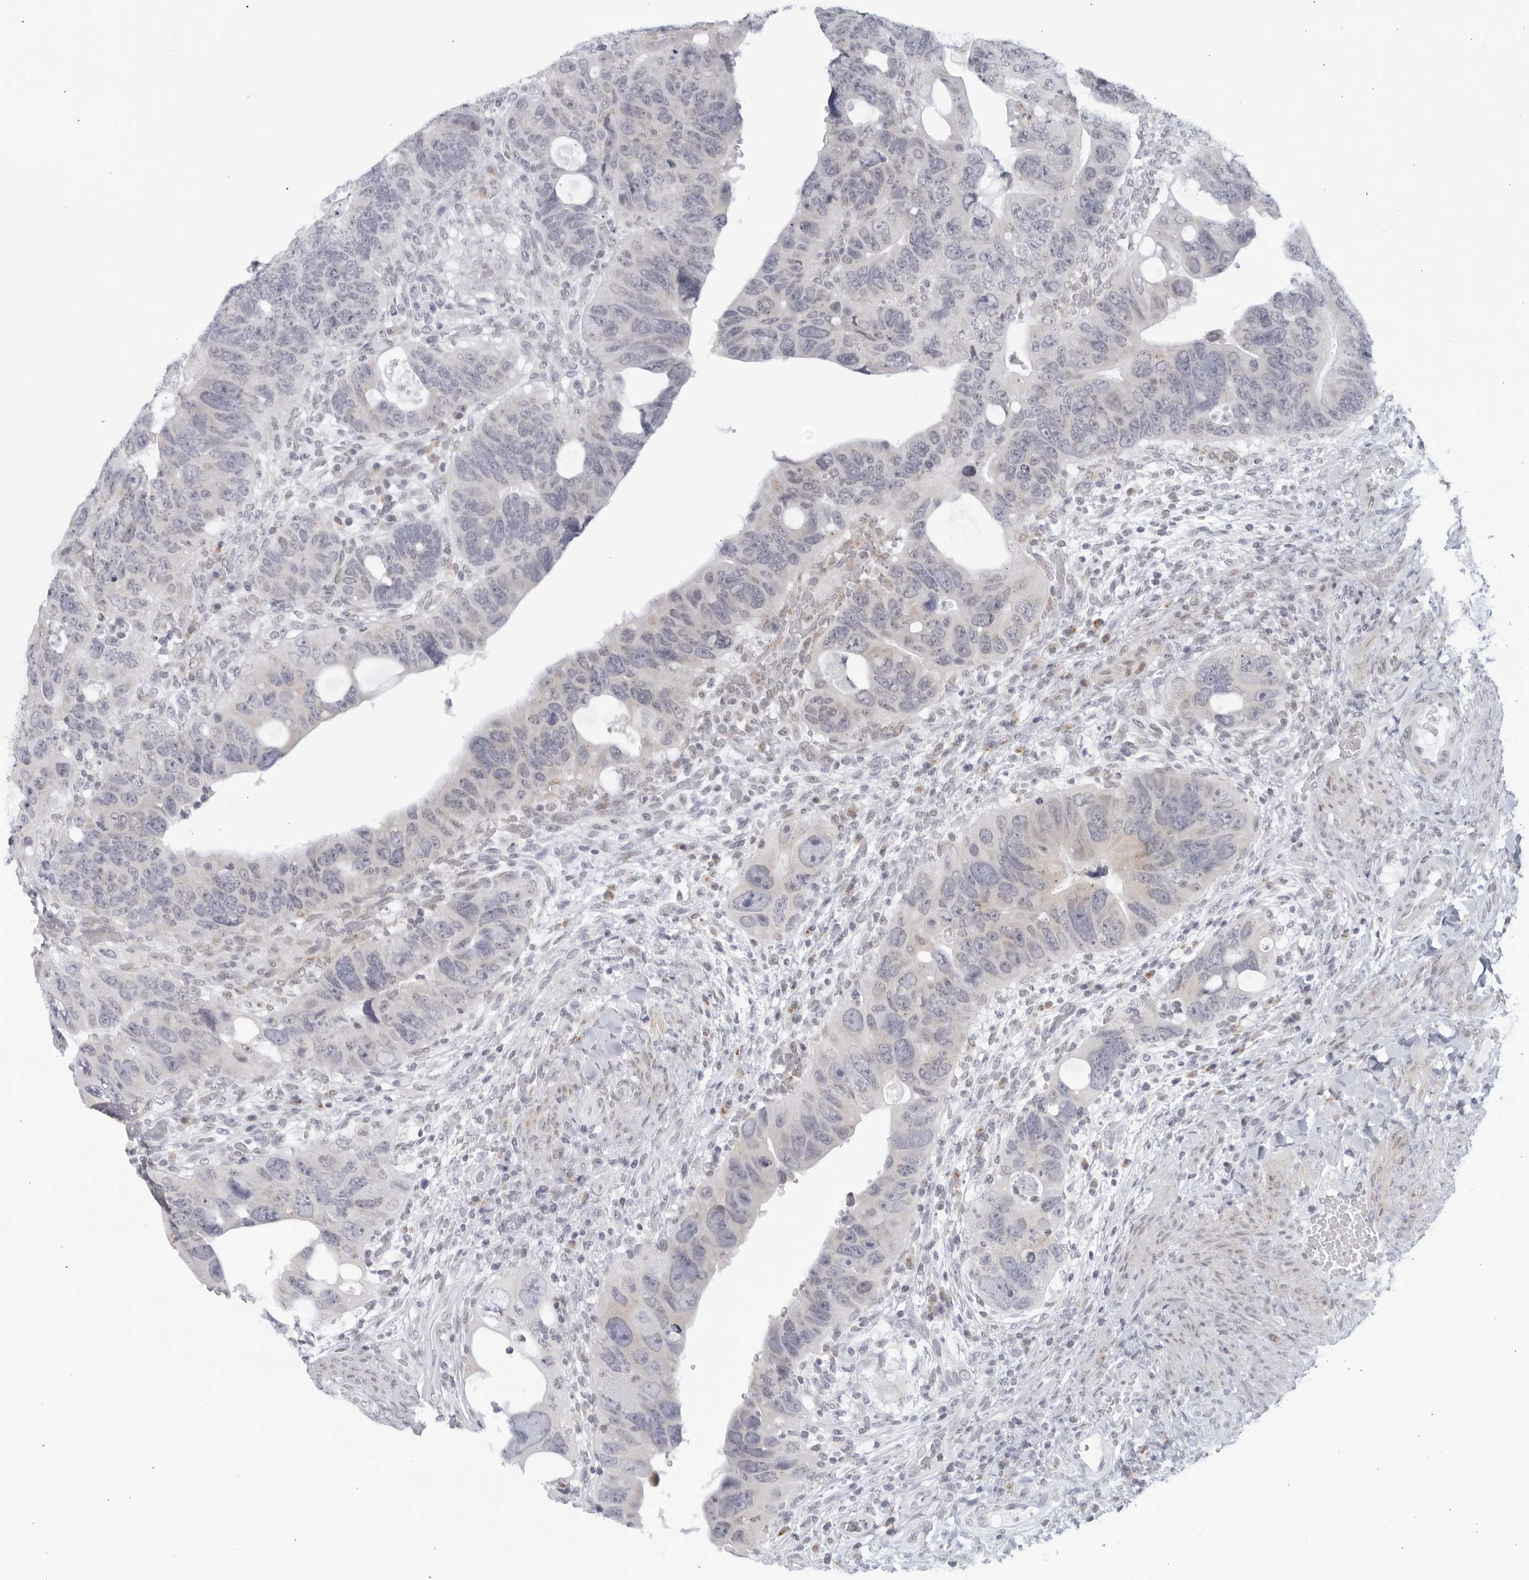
{"staining": {"intensity": "negative", "quantity": "none", "location": "none"}, "tissue": "colorectal cancer", "cell_type": "Tumor cells", "image_type": "cancer", "snomed": [{"axis": "morphology", "description": "Adenocarcinoma, NOS"}, {"axis": "topography", "description": "Rectum"}], "caption": "Immunohistochemical staining of human adenocarcinoma (colorectal) demonstrates no significant expression in tumor cells.", "gene": "WDTC1", "patient": {"sex": "male", "age": 59}}